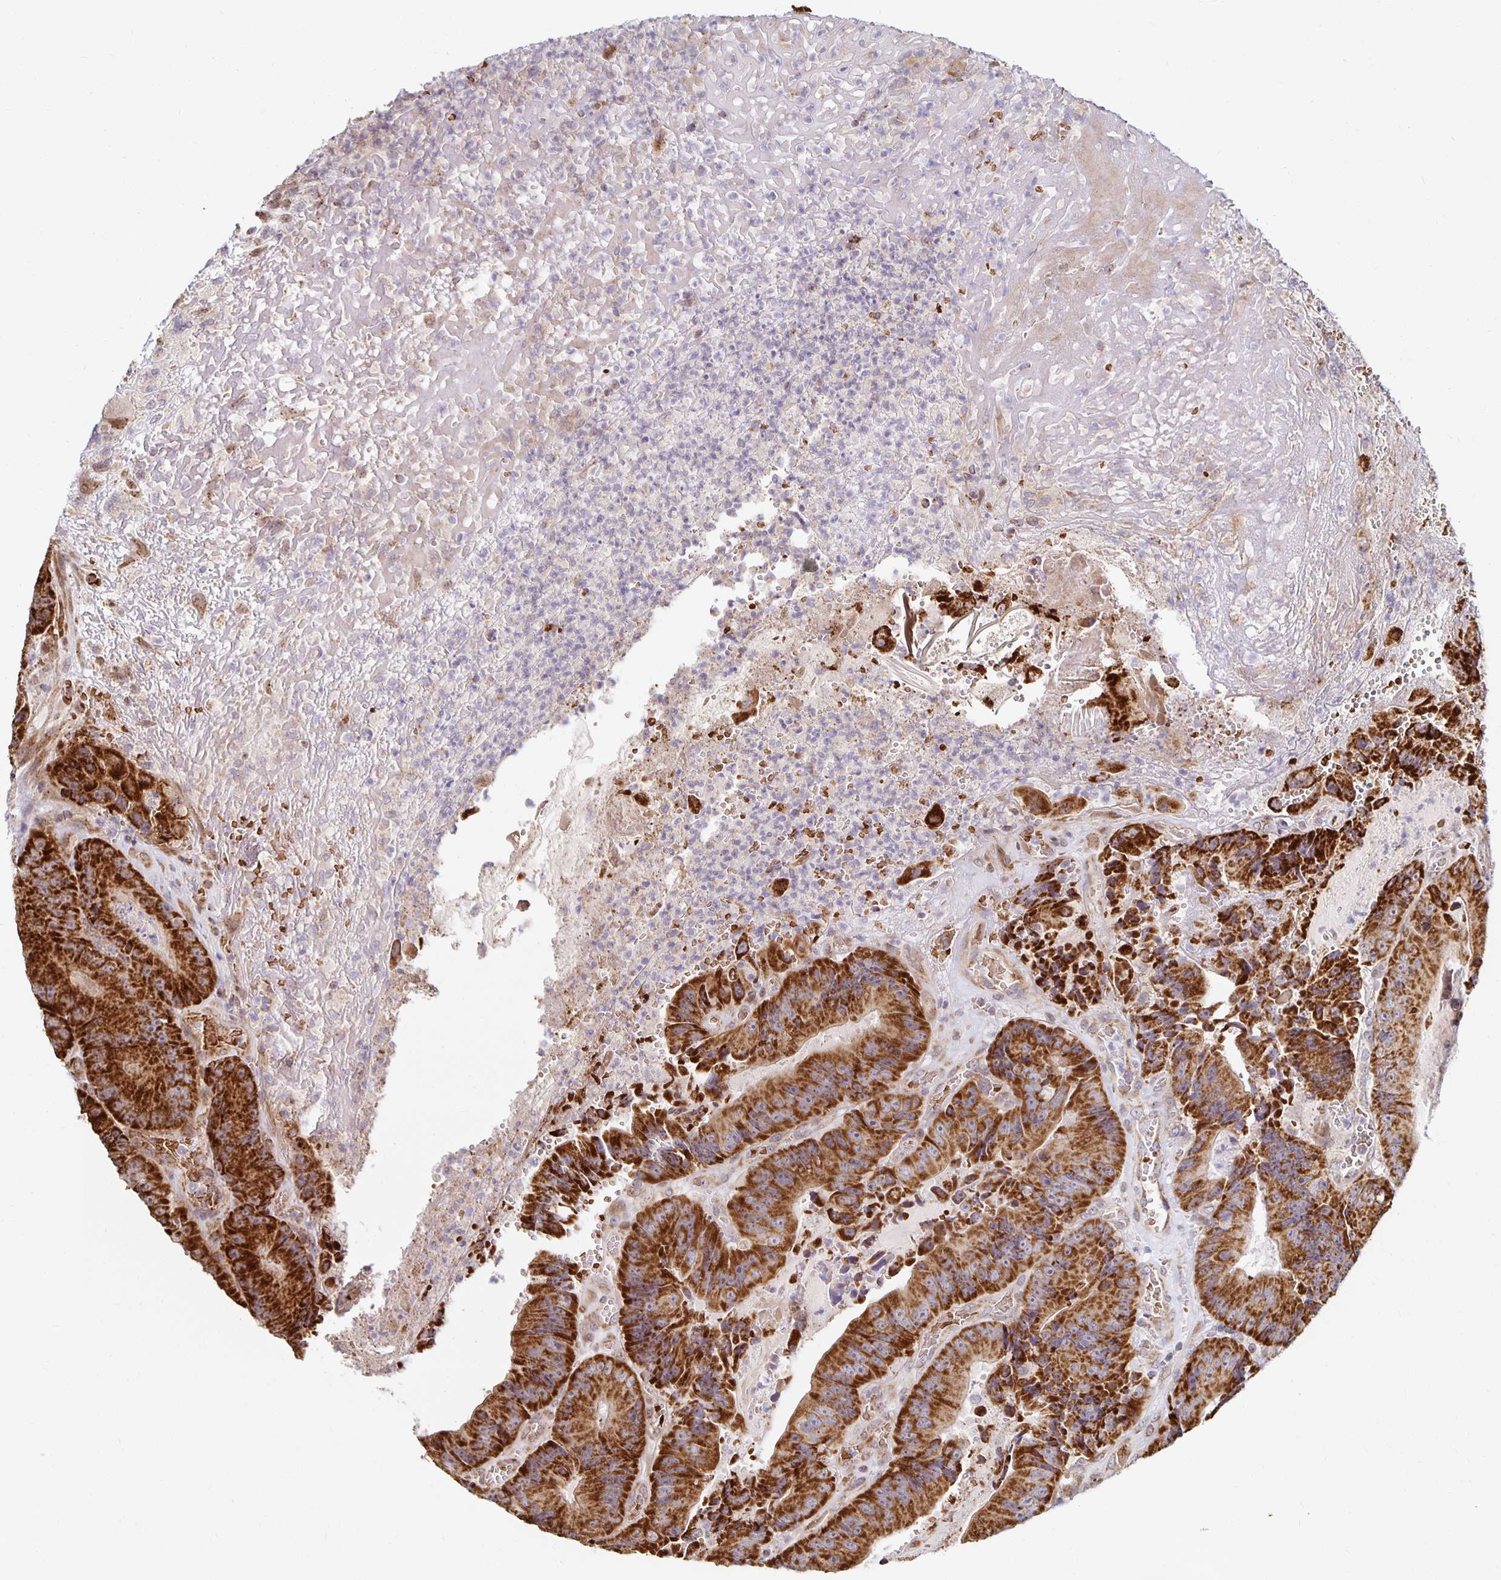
{"staining": {"intensity": "strong", "quantity": ">75%", "location": "cytoplasmic/membranous"}, "tissue": "colorectal cancer", "cell_type": "Tumor cells", "image_type": "cancer", "snomed": [{"axis": "morphology", "description": "Adenocarcinoma, NOS"}, {"axis": "topography", "description": "Colon"}], "caption": "Immunohistochemistry (IHC) photomicrograph of neoplastic tissue: human colorectal adenocarcinoma stained using IHC displays high levels of strong protein expression localized specifically in the cytoplasmic/membranous of tumor cells, appearing as a cytoplasmic/membranous brown color.", "gene": "MRPL28", "patient": {"sex": "female", "age": 86}}